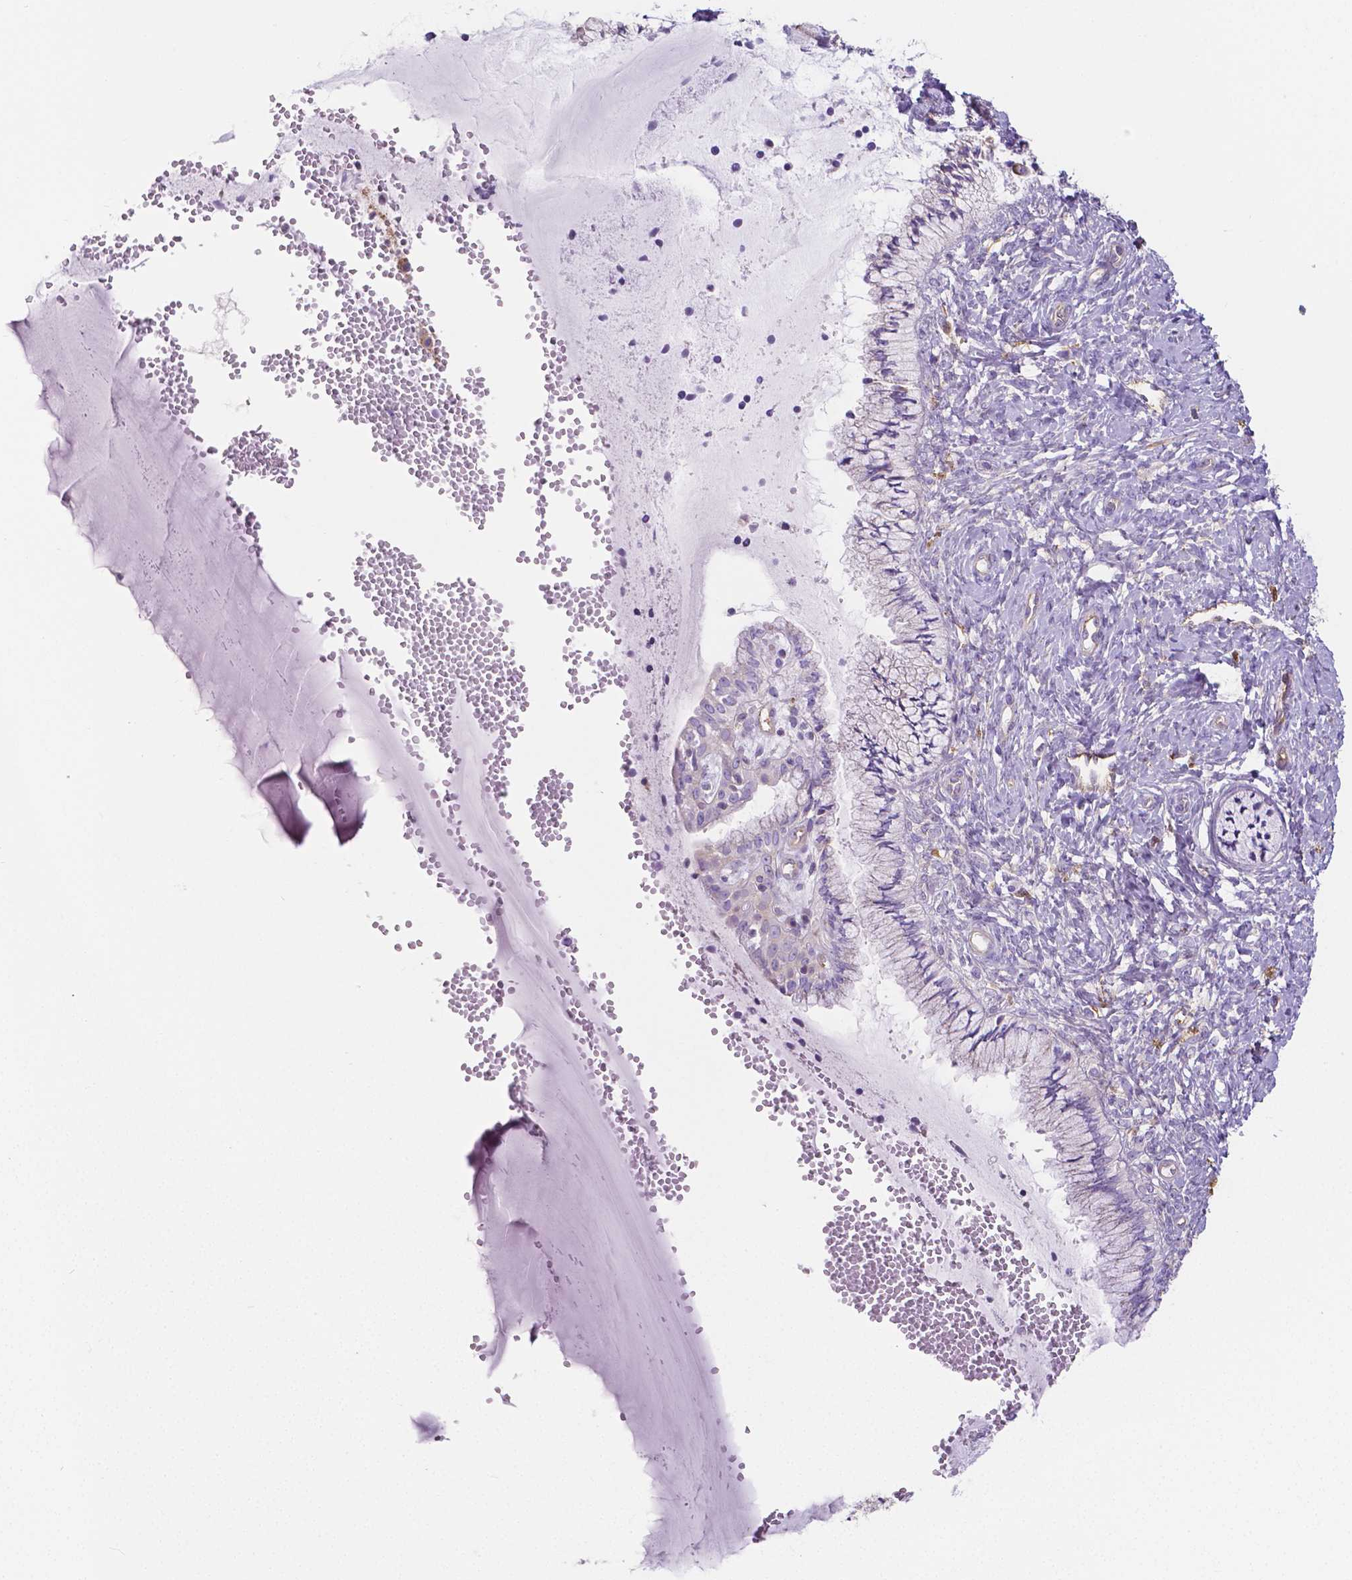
{"staining": {"intensity": "negative", "quantity": "none", "location": "none"}, "tissue": "cervix", "cell_type": "Glandular cells", "image_type": "normal", "snomed": [{"axis": "morphology", "description": "Normal tissue, NOS"}, {"axis": "topography", "description": "Cervix"}], "caption": "Immunohistochemistry (IHC) of normal human cervix exhibits no staining in glandular cells. (DAB immunohistochemistry, high magnification).", "gene": "CRMP1", "patient": {"sex": "female", "age": 37}}